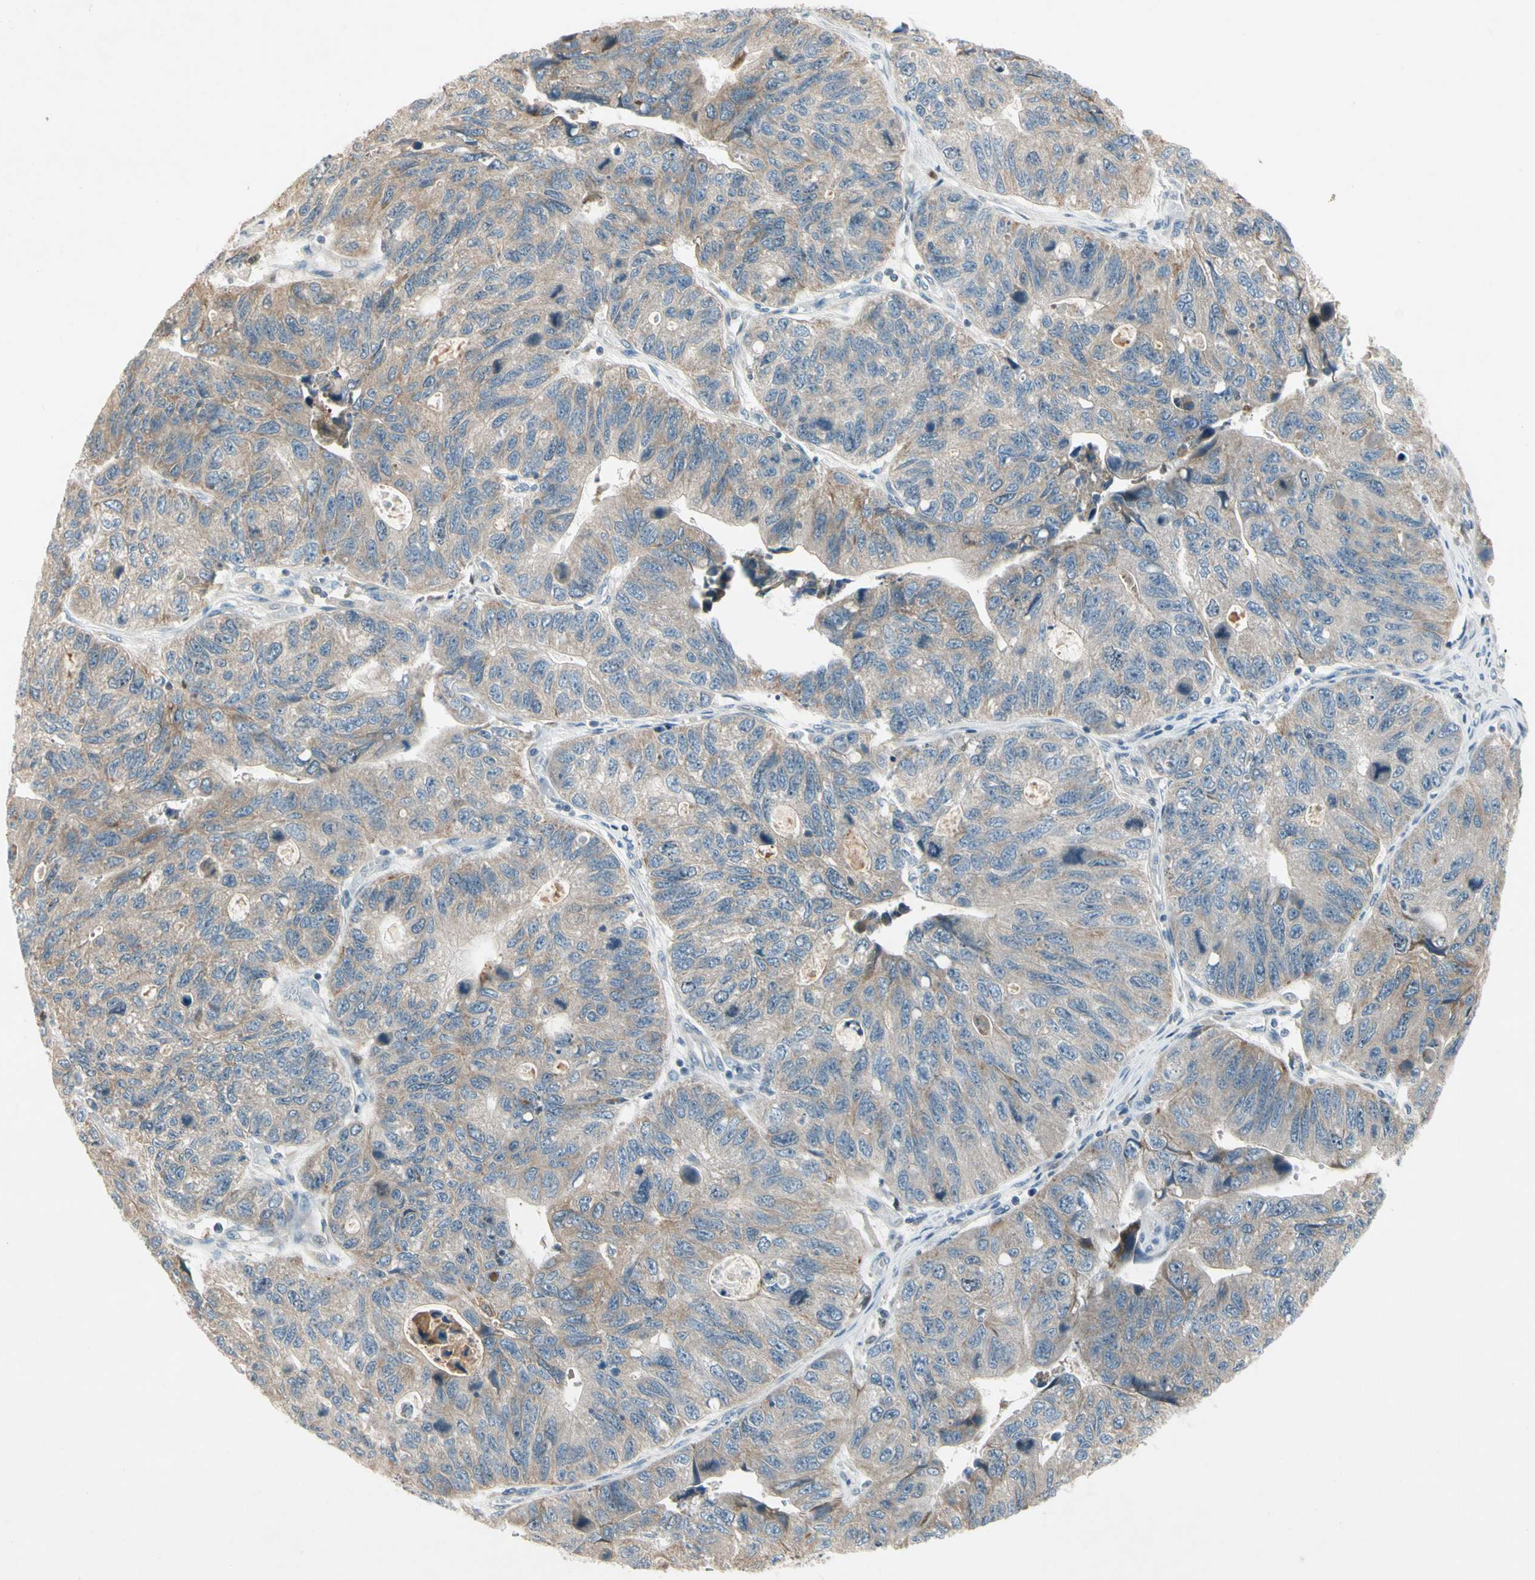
{"staining": {"intensity": "weak", "quantity": ">75%", "location": "cytoplasmic/membranous"}, "tissue": "stomach cancer", "cell_type": "Tumor cells", "image_type": "cancer", "snomed": [{"axis": "morphology", "description": "Adenocarcinoma, NOS"}, {"axis": "topography", "description": "Stomach"}], "caption": "Human stomach cancer stained for a protein (brown) exhibits weak cytoplasmic/membranous positive positivity in about >75% of tumor cells.", "gene": "ICAM5", "patient": {"sex": "male", "age": 59}}